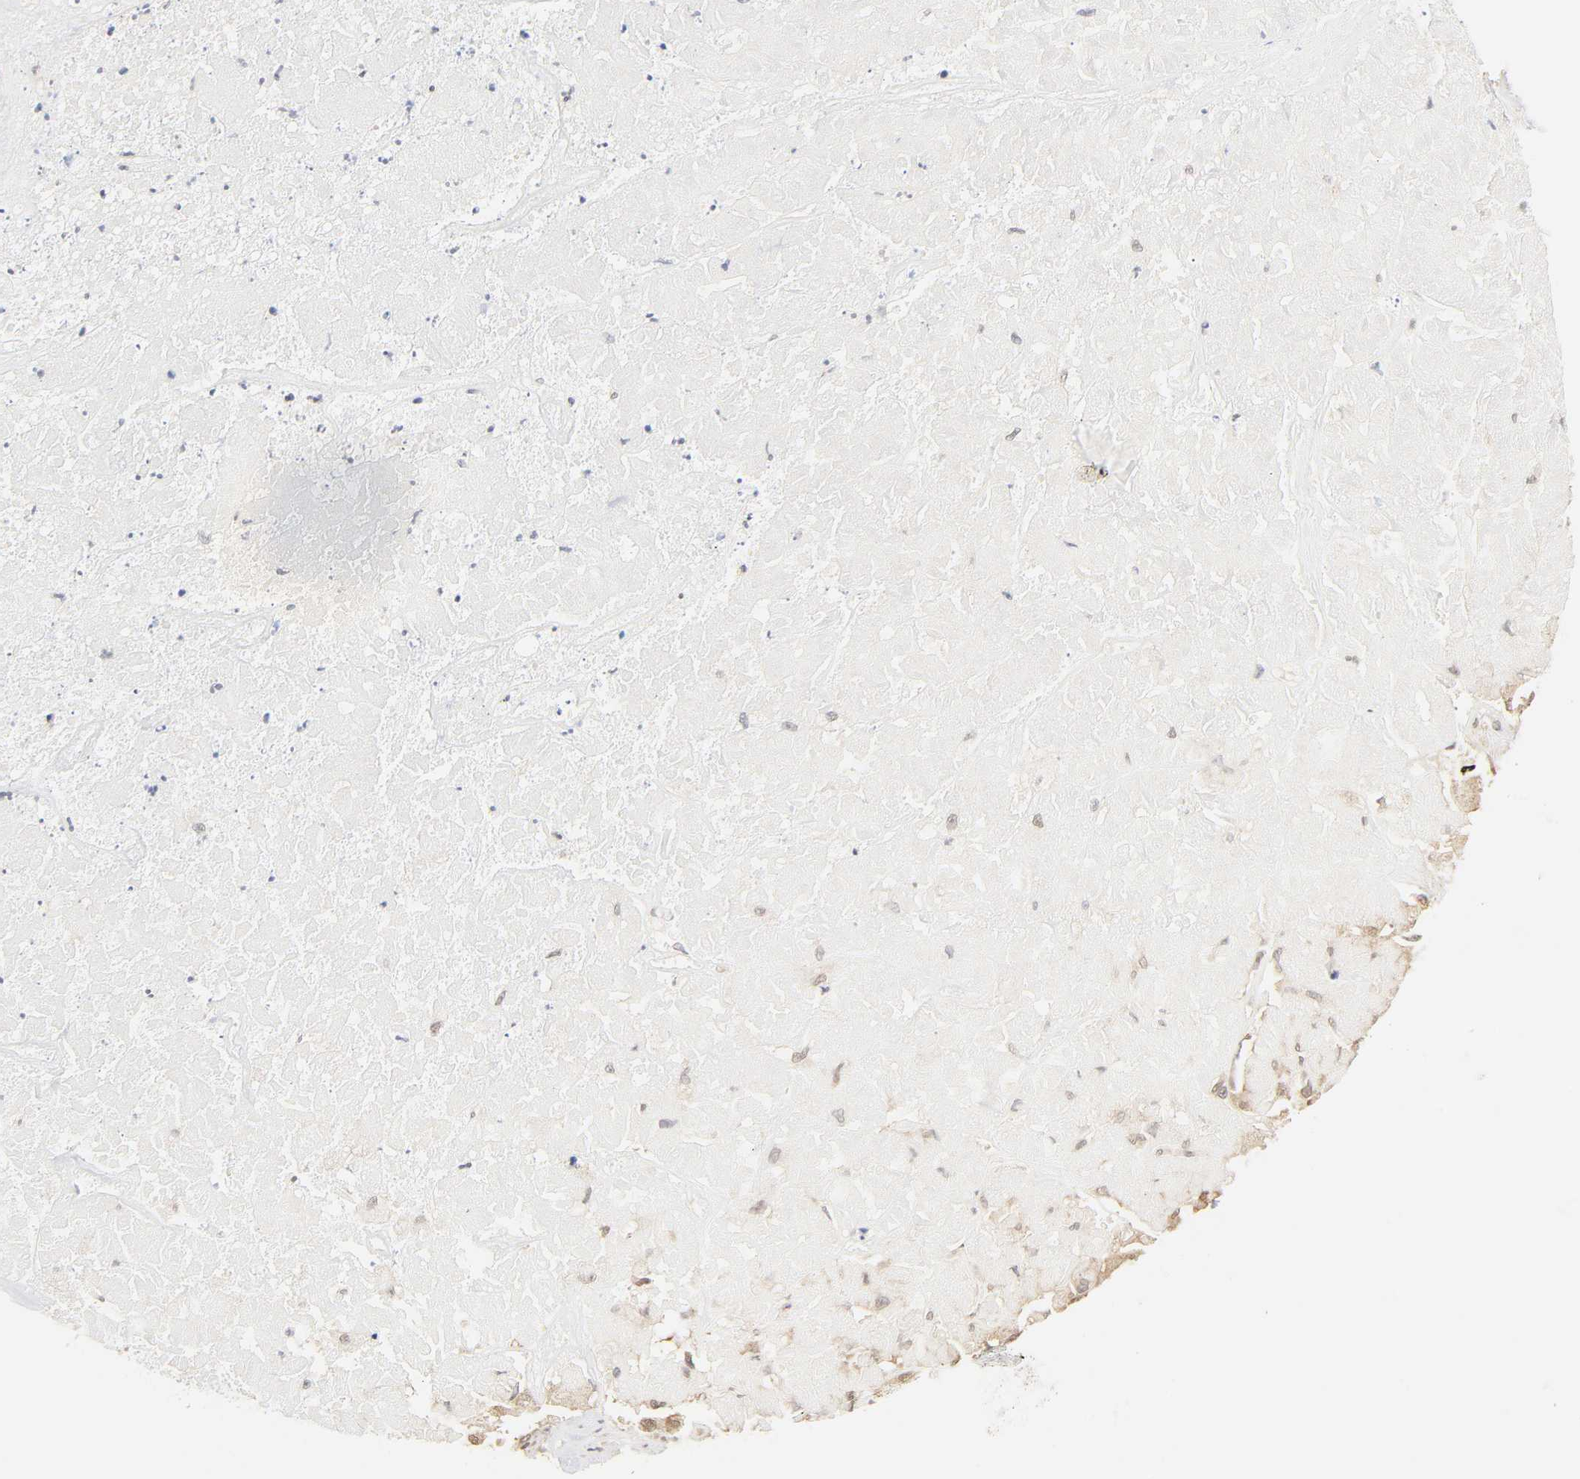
{"staining": {"intensity": "weak", "quantity": ">75%", "location": "cytoplasmic/membranous,nuclear"}, "tissue": "pancreatic cancer", "cell_type": "Tumor cells", "image_type": "cancer", "snomed": [{"axis": "morphology", "description": "Adenocarcinoma, NOS"}, {"axis": "topography", "description": "Pancreas"}], "caption": "A brown stain highlights weak cytoplasmic/membranous and nuclear expression of a protein in pancreatic adenocarcinoma tumor cells.", "gene": "CDC37", "patient": {"sex": "male", "age": 50}}